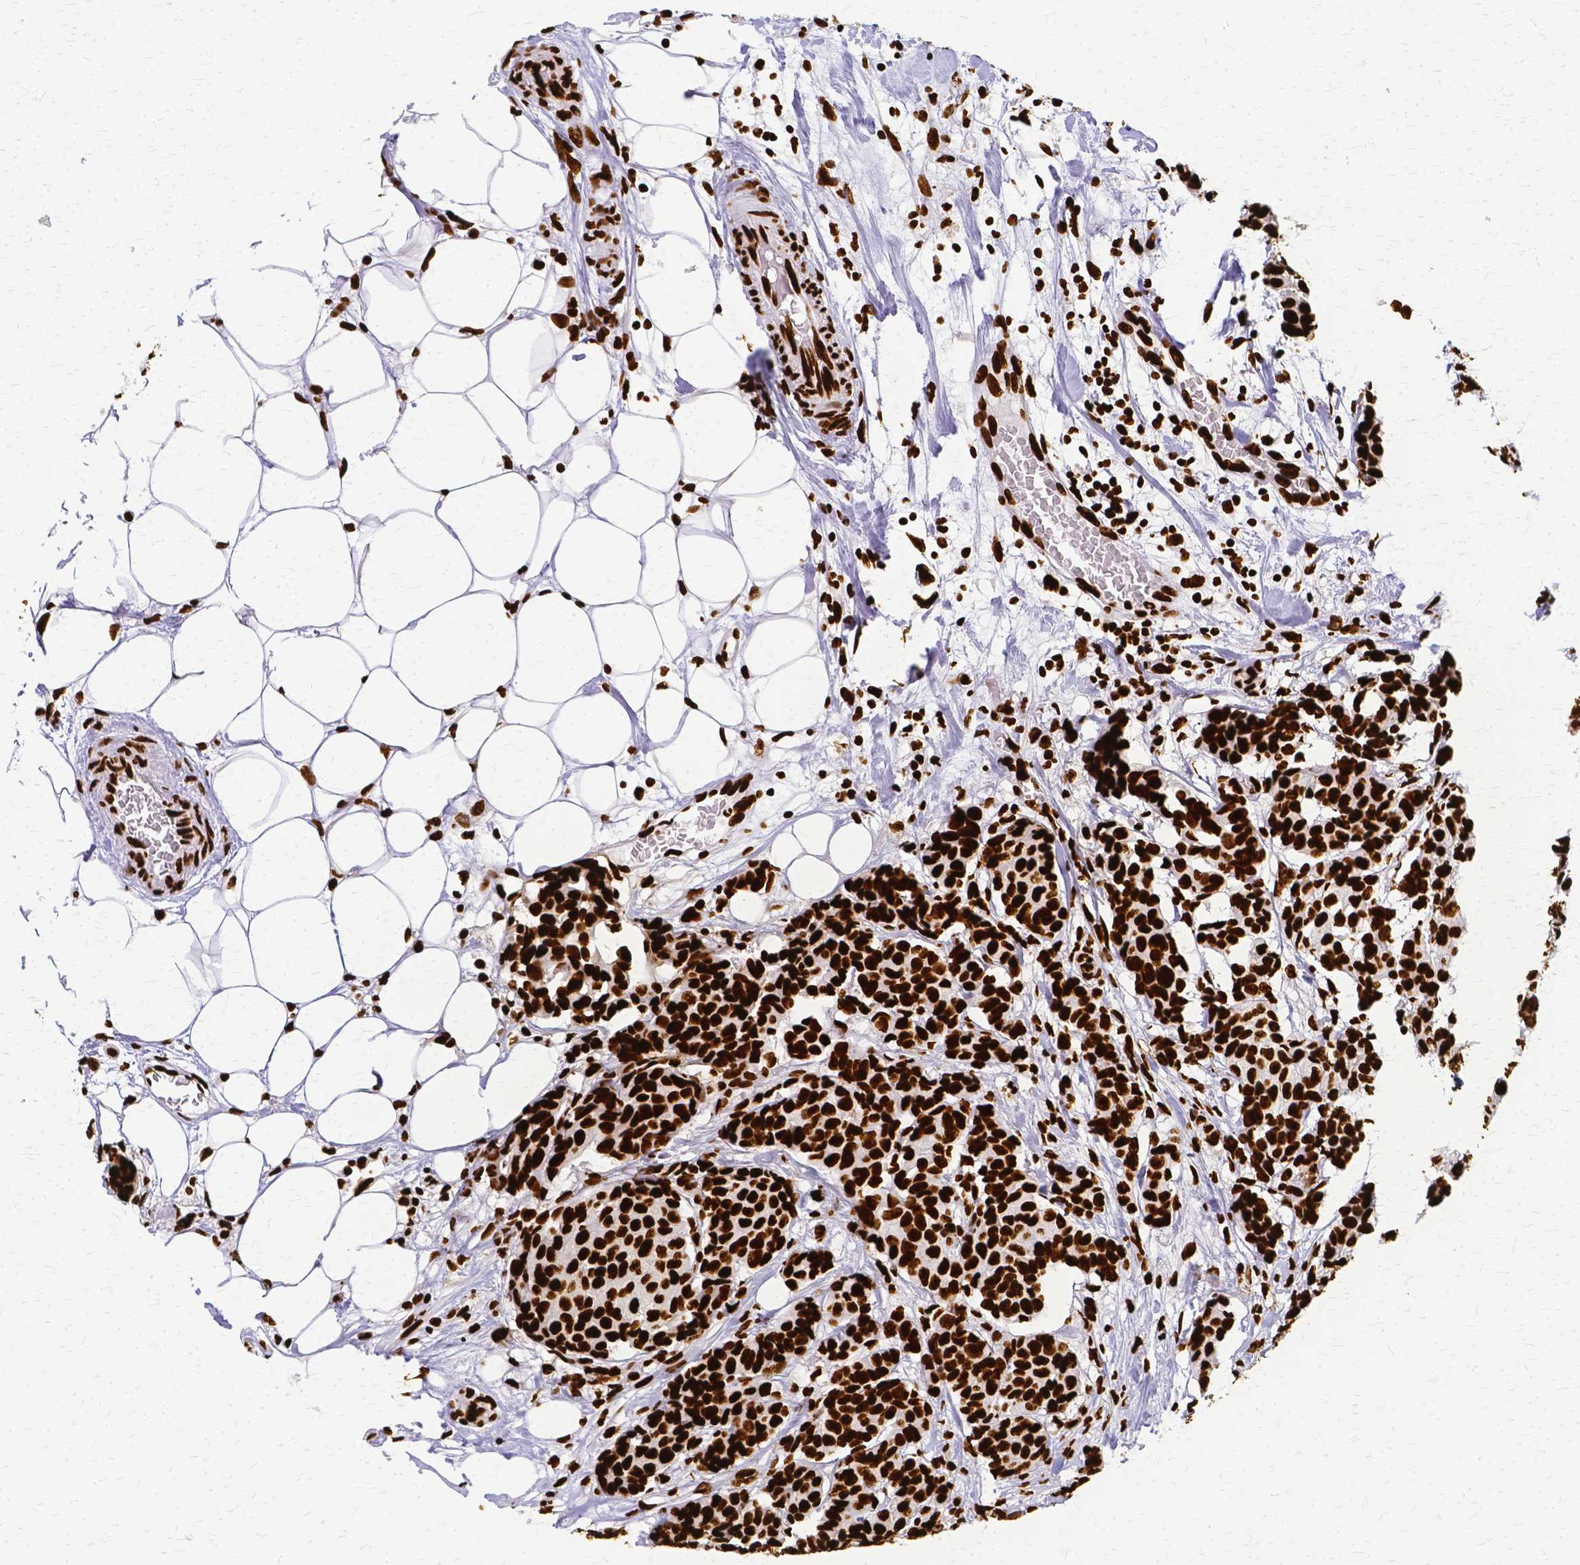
{"staining": {"intensity": "strong", "quantity": ">75%", "location": "nuclear"}, "tissue": "breast cancer", "cell_type": "Tumor cells", "image_type": "cancer", "snomed": [{"axis": "morphology", "description": "Duct carcinoma"}, {"axis": "topography", "description": "Breast"}], "caption": "Immunohistochemical staining of human breast cancer exhibits high levels of strong nuclear protein positivity in approximately >75% of tumor cells. Immunohistochemistry stains the protein of interest in brown and the nuclei are stained blue.", "gene": "SFPQ", "patient": {"sex": "female", "age": 75}}